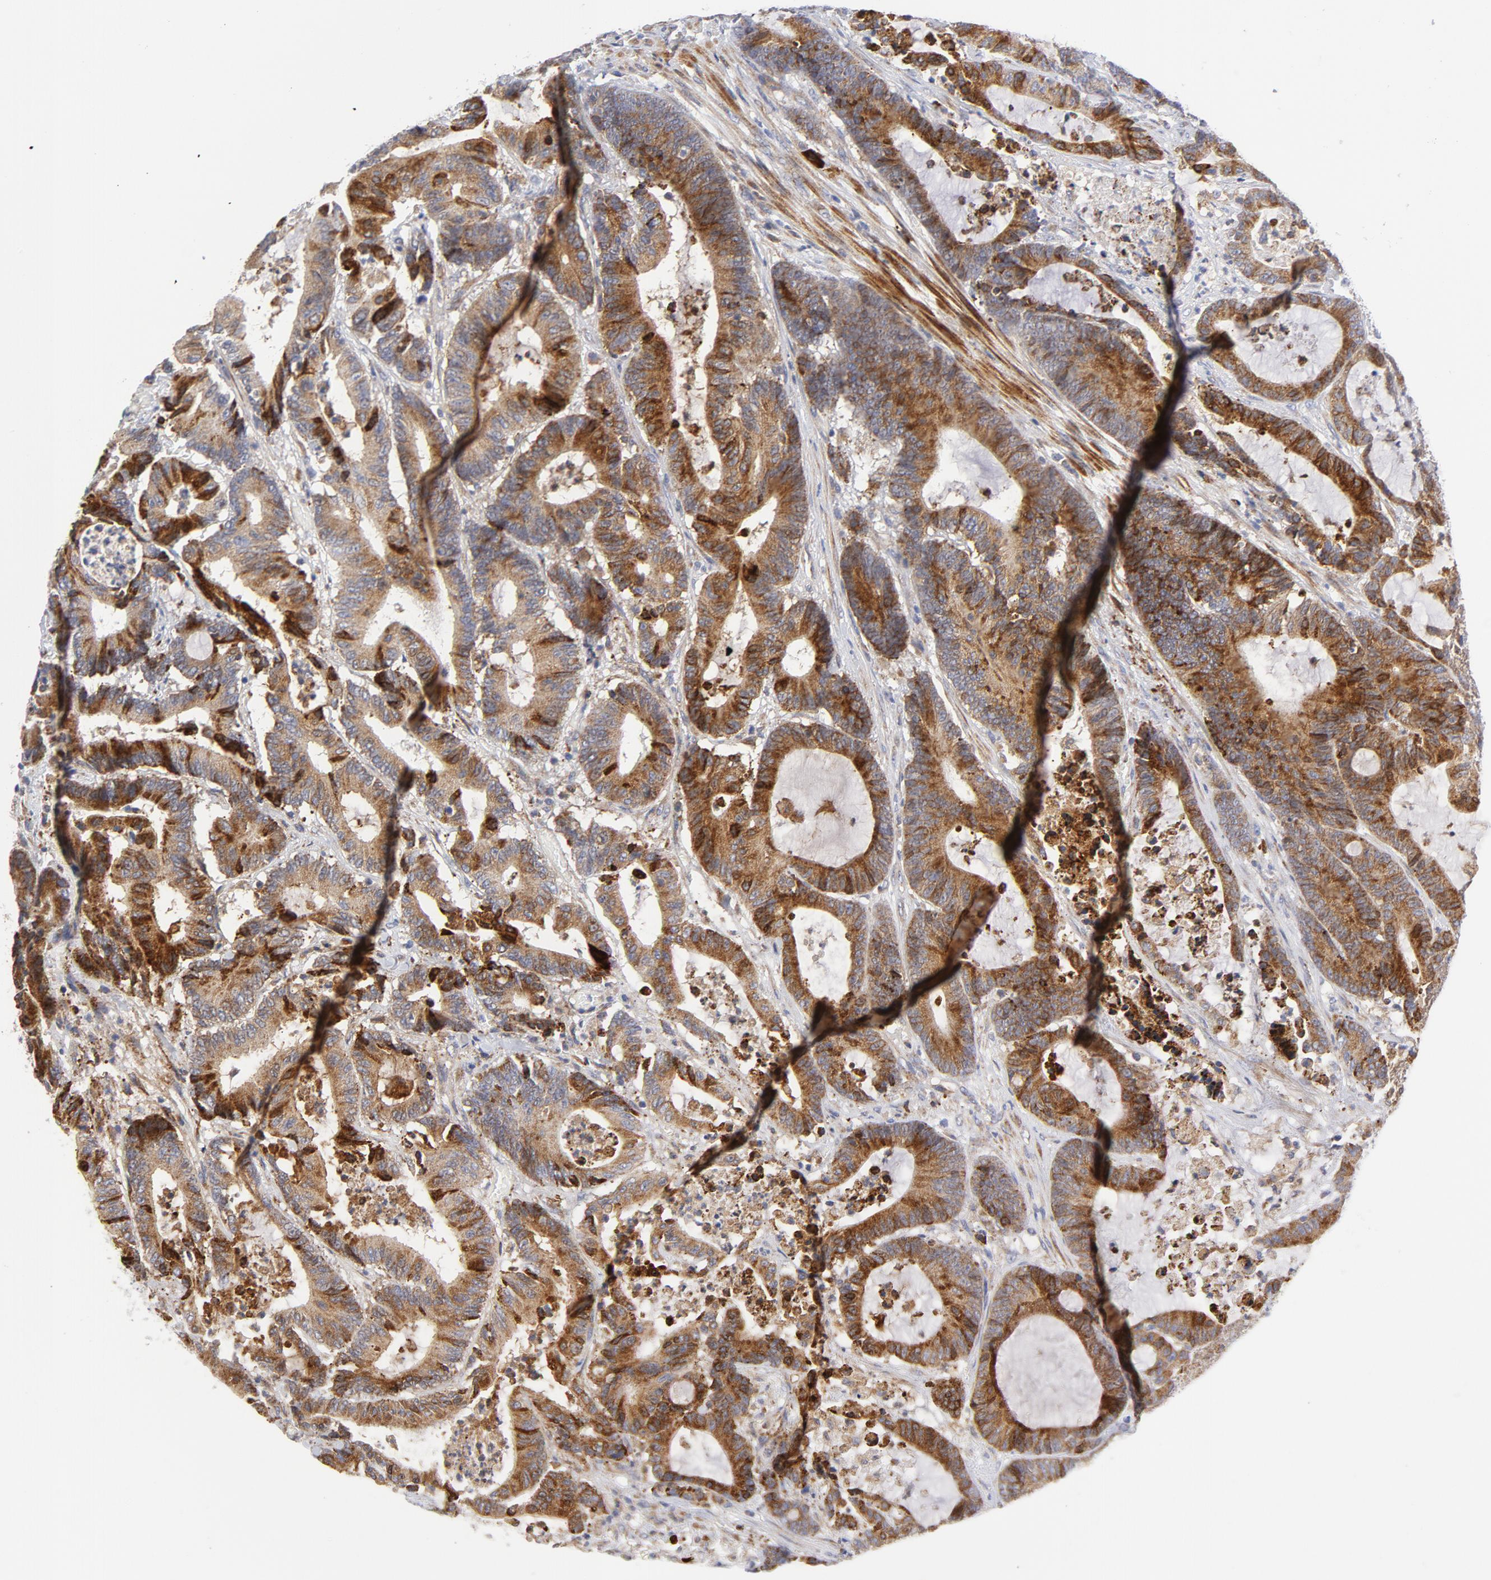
{"staining": {"intensity": "moderate", "quantity": ">75%", "location": "cytoplasmic/membranous"}, "tissue": "colorectal cancer", "cell_type": "Tumor cells", "image_type": "cancer", "snomed": [{"axis": "morphology", "description": "Adenocarcinoma, NOS"}, {"axis": "topography", "description": "Colon"}], "caption": "Immunohistochemical staining of human colorectal cancer displays moderate cytoplasmic/membranous protein staining in approximately >75% of tumor cells.", "gene": "RAPGEF3", "patient": {"sex": "female", "age": 84}}